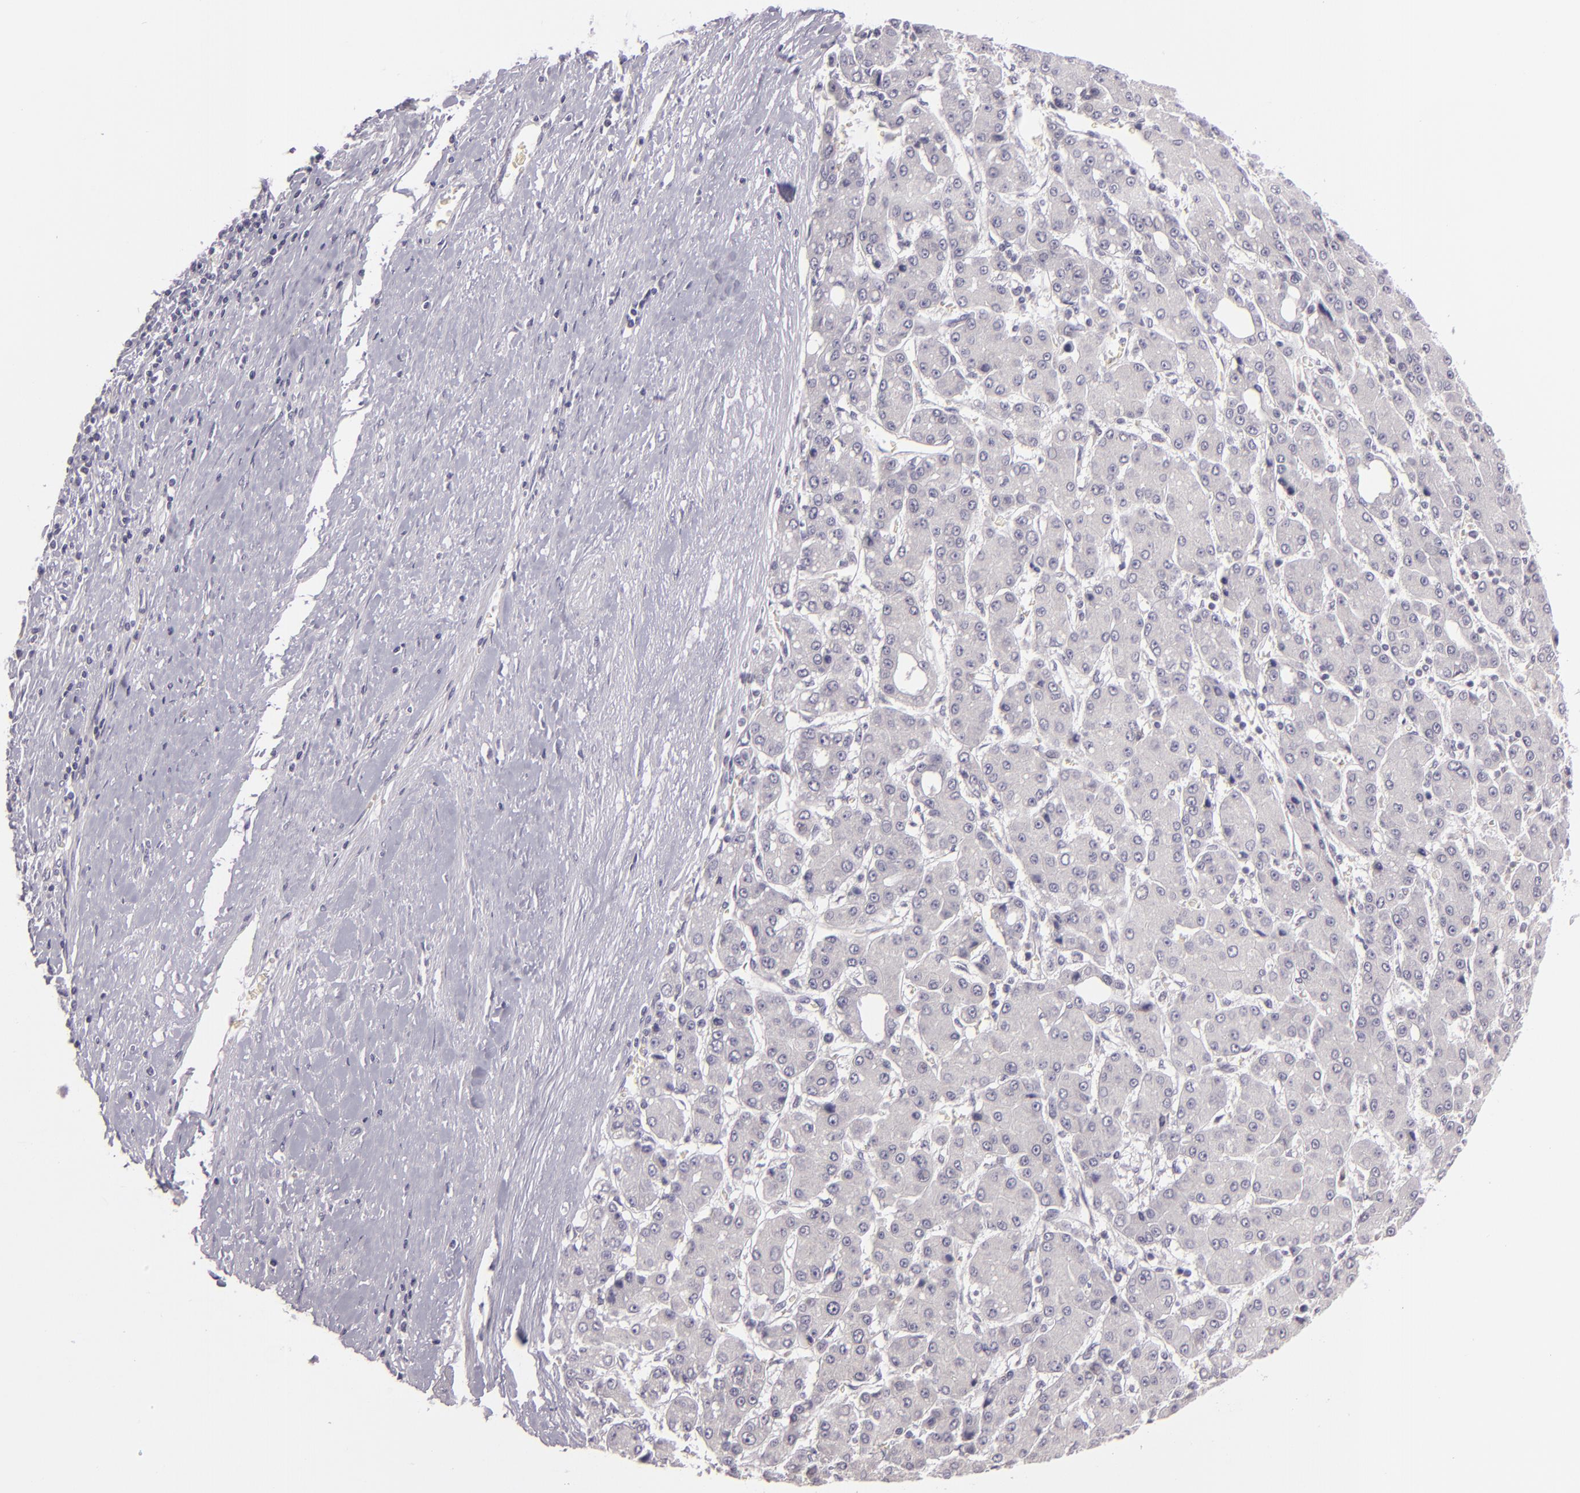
{"staining": {"intensity": "negative", "quantity": "none", "location": "none"}, "tissue": "liver cancer", "cell_type": "Tumor cells", "image_type": "cancer", "snomed": [{"axis": "morphology", "description": "Carcinoma, Hepatocellular, NOS"}, {"axis": "topography", "description": "Liver"}], "caption": "Immunohistochemical staining of hepatocellular carcinoma (liver) demonstrates no significant positivity in tumor cells.", "gene": "EGFL6", "patient": {"sex": "male", "age": 69}}